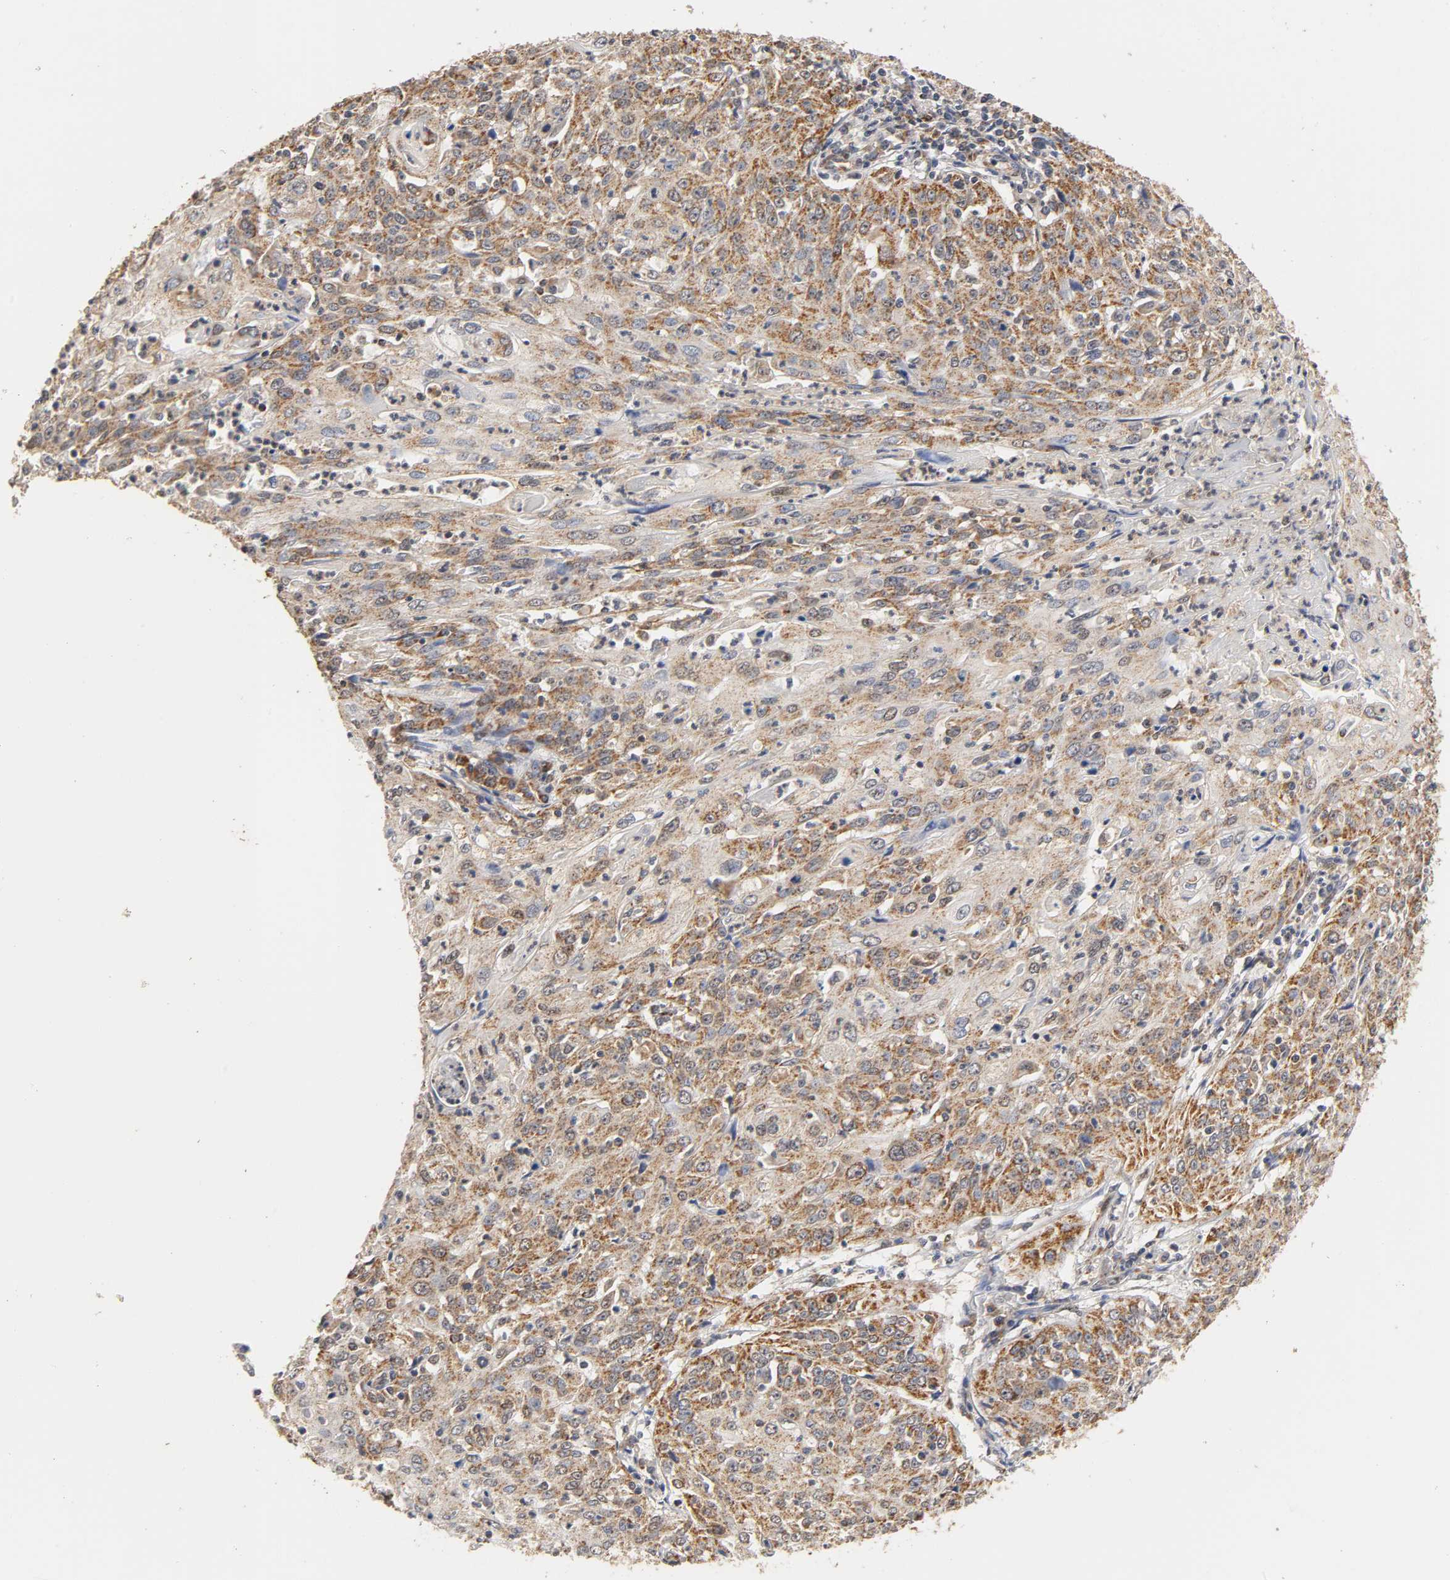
{"staining": {"intensity": "moderate", "quantity": ">75%", "location": "cytoplasmic/membranous"}, "tissue": "cervical cancer", "cell_type": "Tumor cells", "image_type": "cancer", "snomed": [{"axis": "morphology", "description": "Squamous cell carcinoma, NOS"}, {"axis": "topography", "description": "Cervix"}], "caption": "Protein analysis of cervical cancer tissue shows moderate cytoplasmic/membranous expression in approximately >75% of tumor cells.", "gene": "PKN1", "patient": {"sex": "female", "age": 39}}